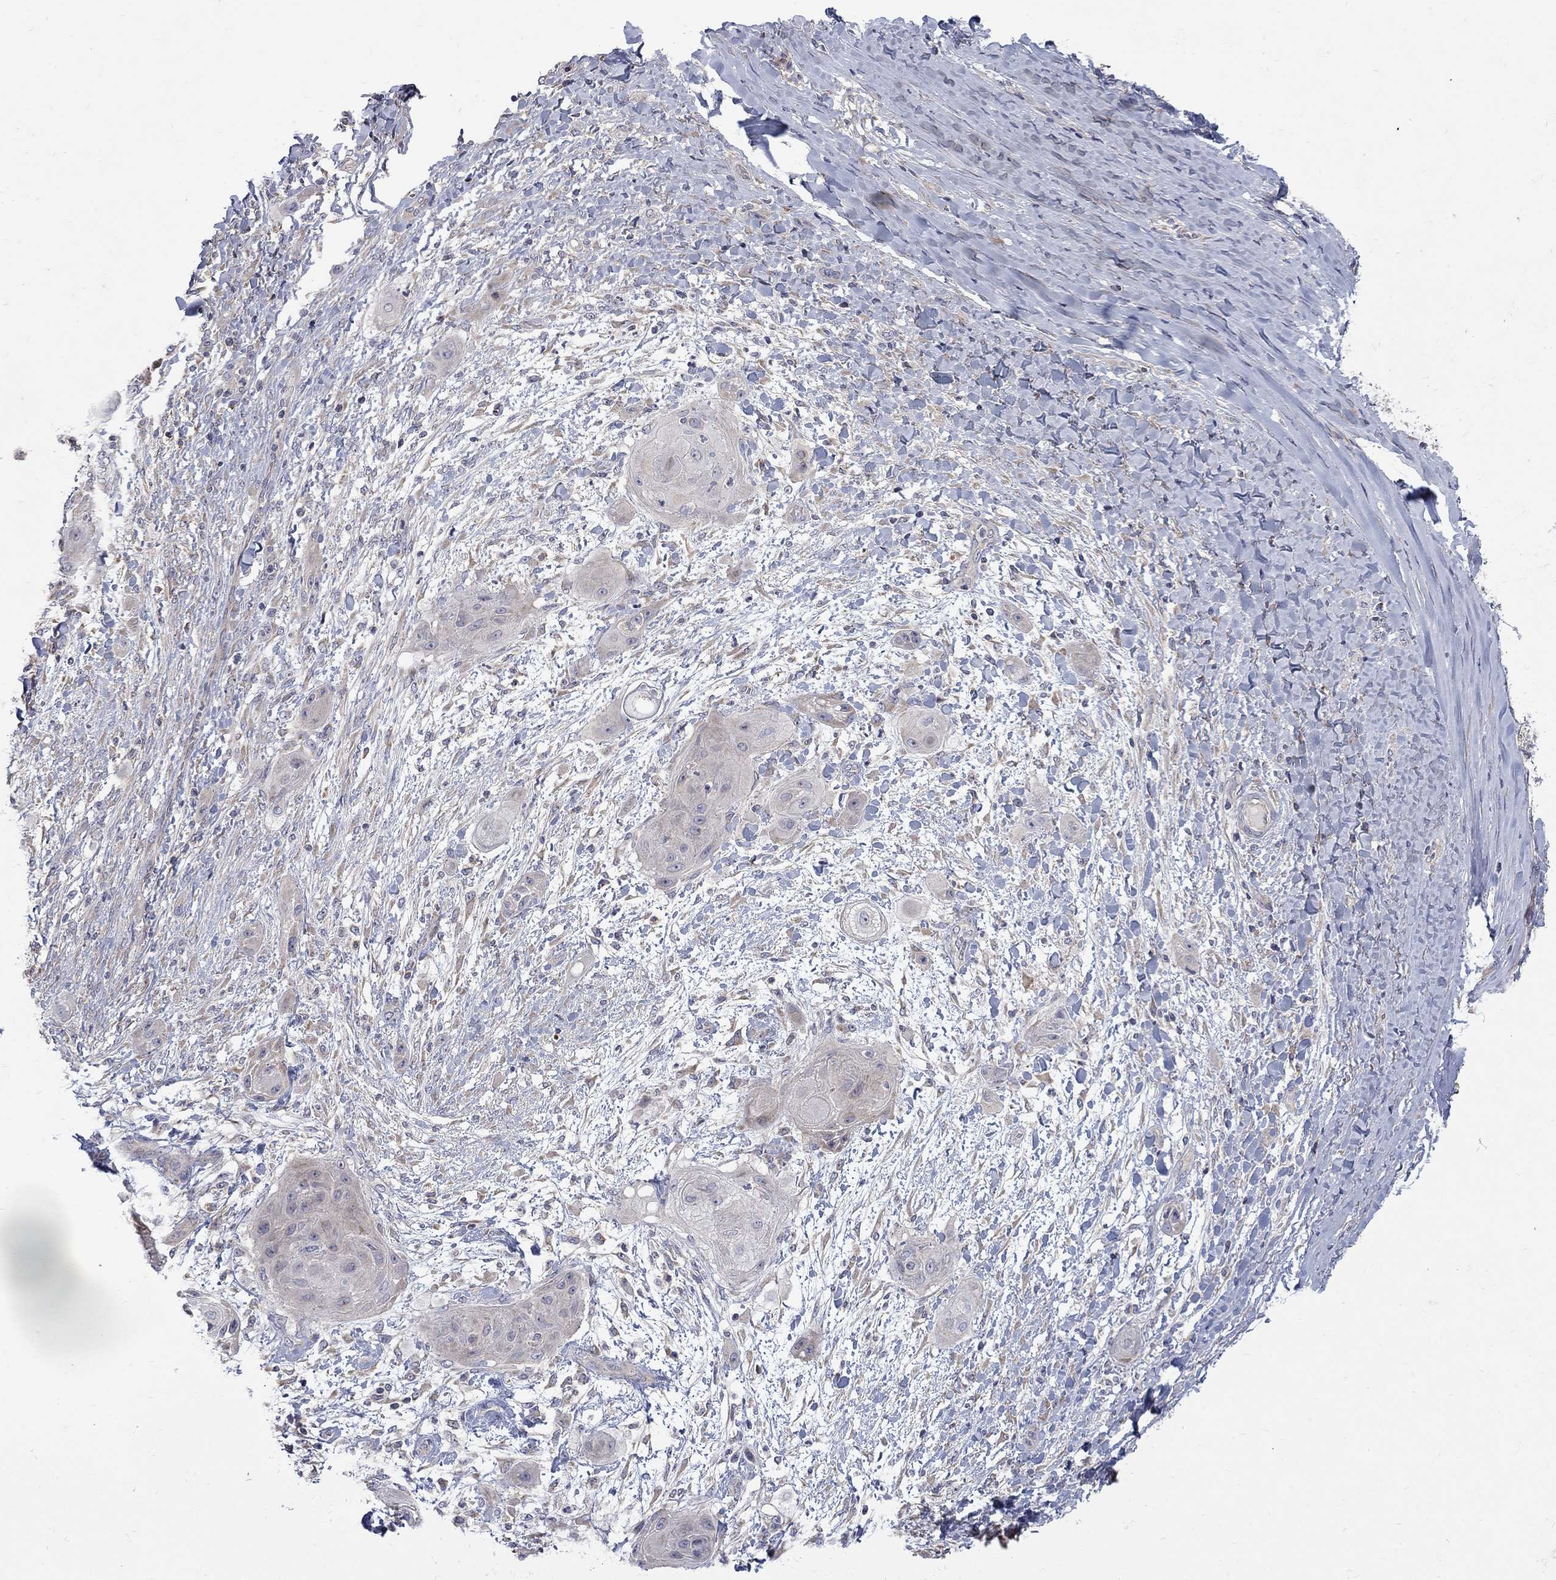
{"staining": {"intensity": "negative", "quantity": "none", "location": "none"}, "tissue": "skin cancer", "cell_type": "Tumor cells", "image_type": "cancer", "snomed": [{"axis": "morphology", "description": "Squamous cell carcinoma, NOS"}, {"axis": "topography", "description": "Skin"}], "caption": "DAB (3,3'-diaminobenzidine) immunohistochemical staining of human skin cancer (squamous cell carcinoma) displays no significant expression in tumor cells.", "gene": "SH2B1", "patient": {"sex": "male", "age": 62}}